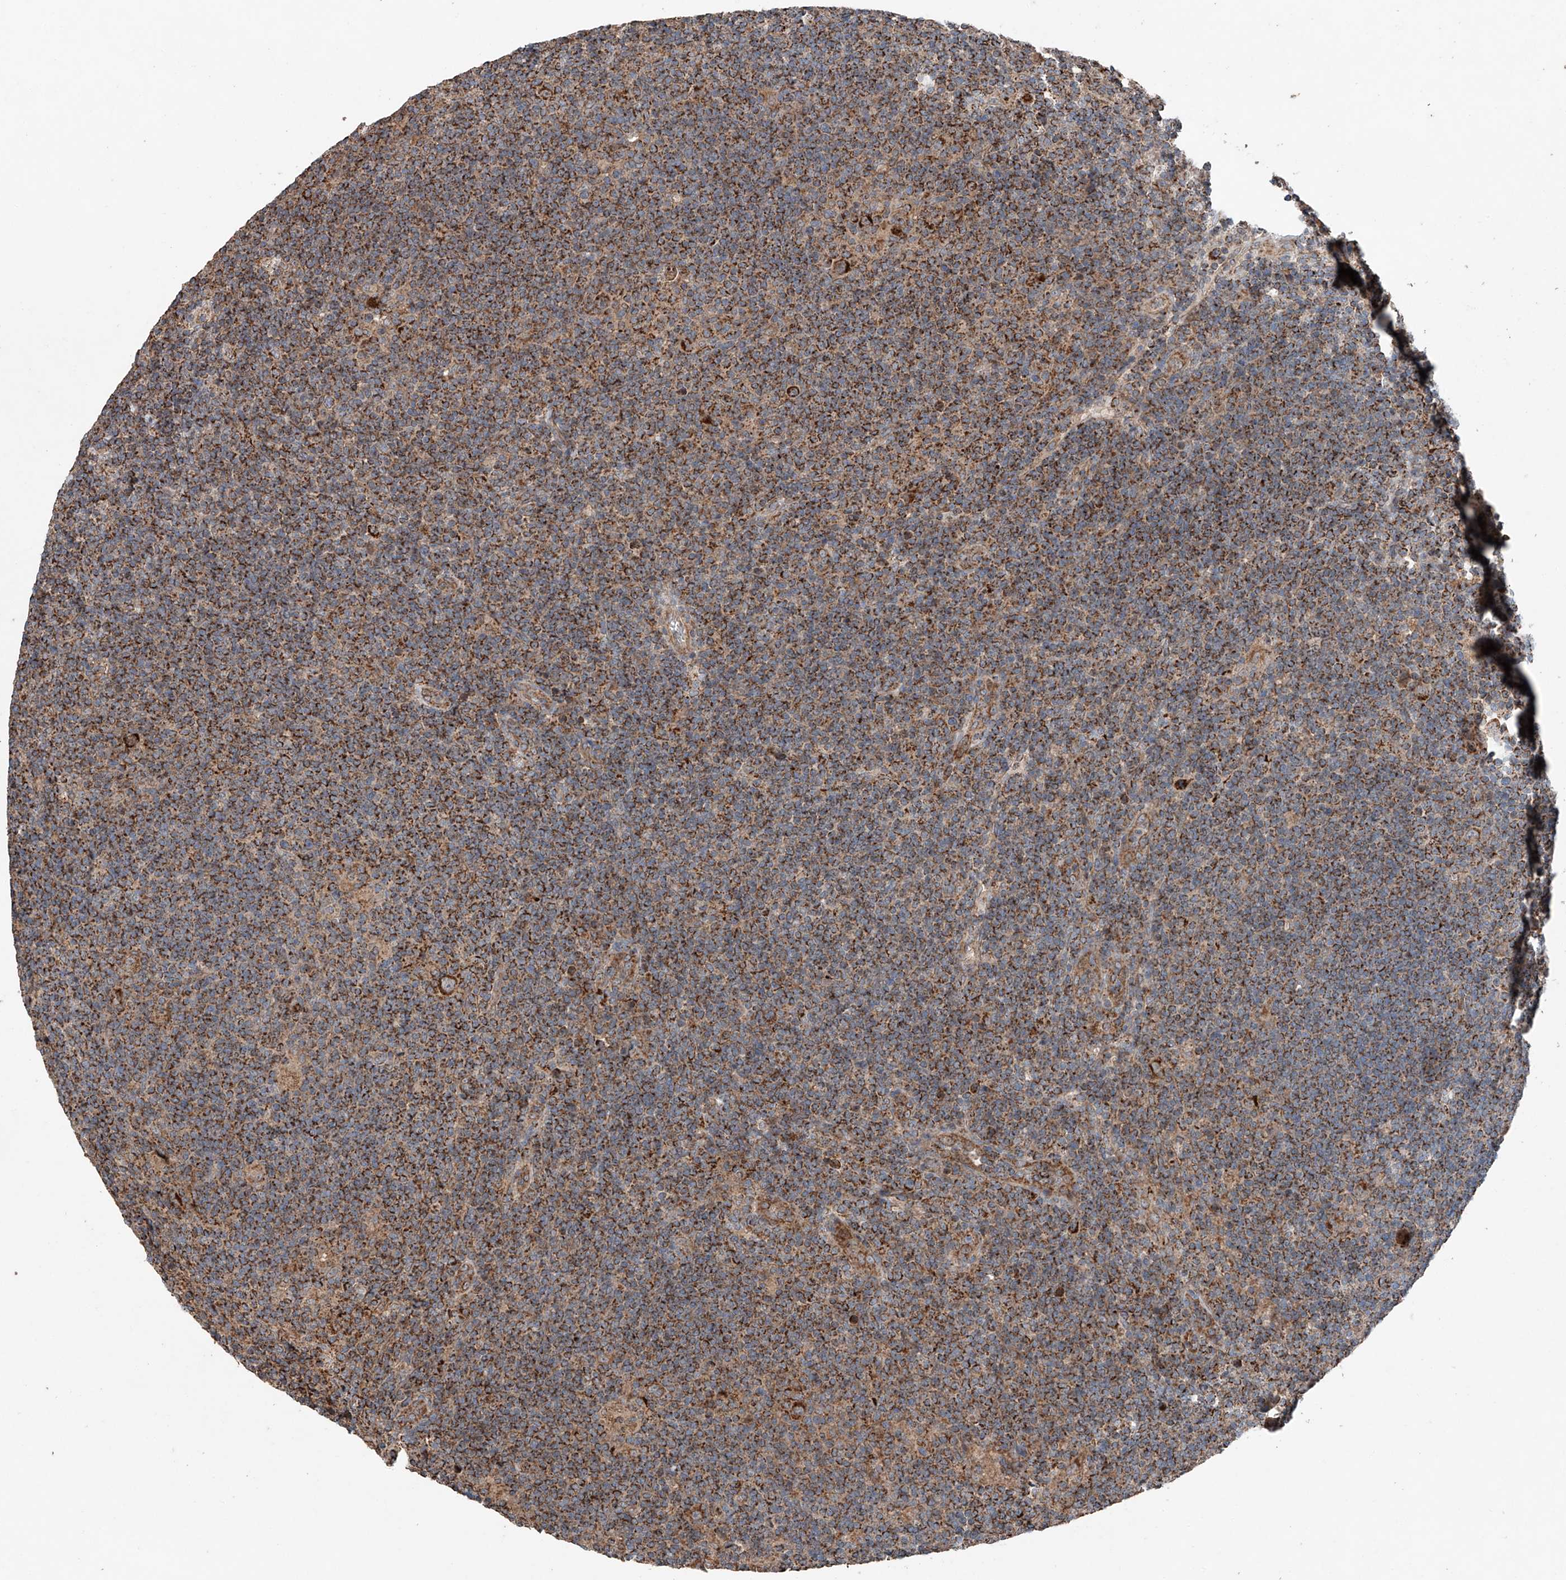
{"staining": {"intensity": "strong", "quantity": ">75%", "location": "cytoplasmic/membranous"}, "tissue": "lymphoma", "cell_type": "Tumor cells", "image_type": "cancer", "snomed": [{"axis": "morphology", "description": "Hodgkin's disease, NOS"}, {"axis": "topography", "description": "Lymph node"}], "caption": "Immunohistochemistry (IHC) image of neoplastic tissue: lymphoma stained using IHC demonstrates high levels of strong protein expression localized specifically in the cytoplasmic/membranous of tumor cells, appearing as a cytoplasmic/membranous brown color.", "gene": "AP4B1", "patient": {"sex": "female", "age": 57}}